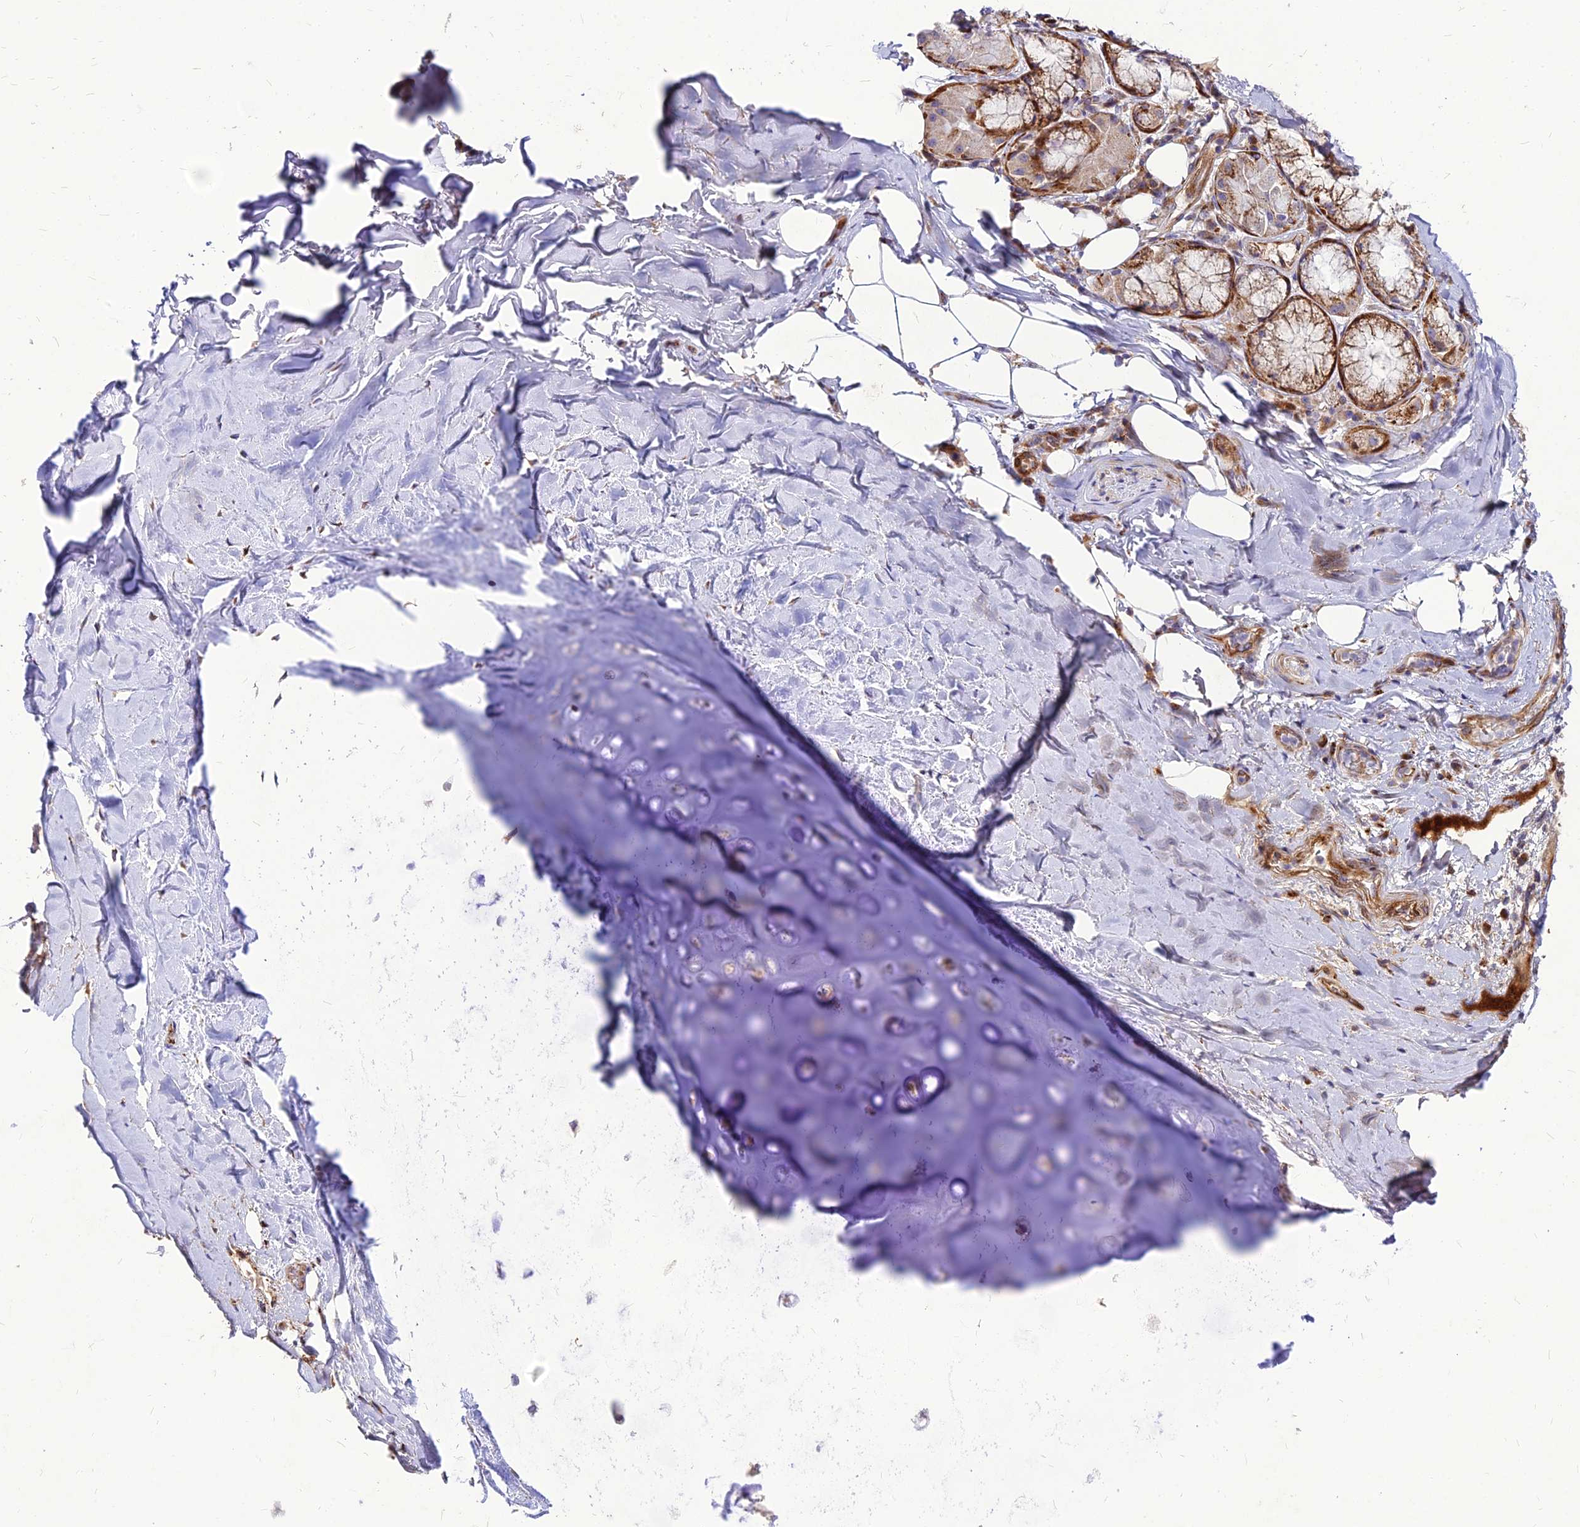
{"staining": {"intensity": "negative", "quantity": "none", "location": "none"}, "tissue": "adipose tissue", "cell_type": "Adipocytes", "image_type": "normal", "snomed": [{"axis": "morphology", "description": "Normal tissue, NOS"}, {"axis": "topography", "description": "Lymph node"}, {"axis": "topography", "description": "Cartilage tissue"}, {"axis": "topography", "description": "Bronchus"}], "caption": "The immunohistochemistry (IHC) histopathology image has no significant staining in adipocytes of adipose tissue. The staining was performed using DAB (3,3'-diaminobenzidine) to visualize the protein expression in brown, while the nuclei were stained in blue with hematoxylin (Magnification: 20x).", "gene": "RIMOC1", "patient": {"sex": "male", "age": 63}}